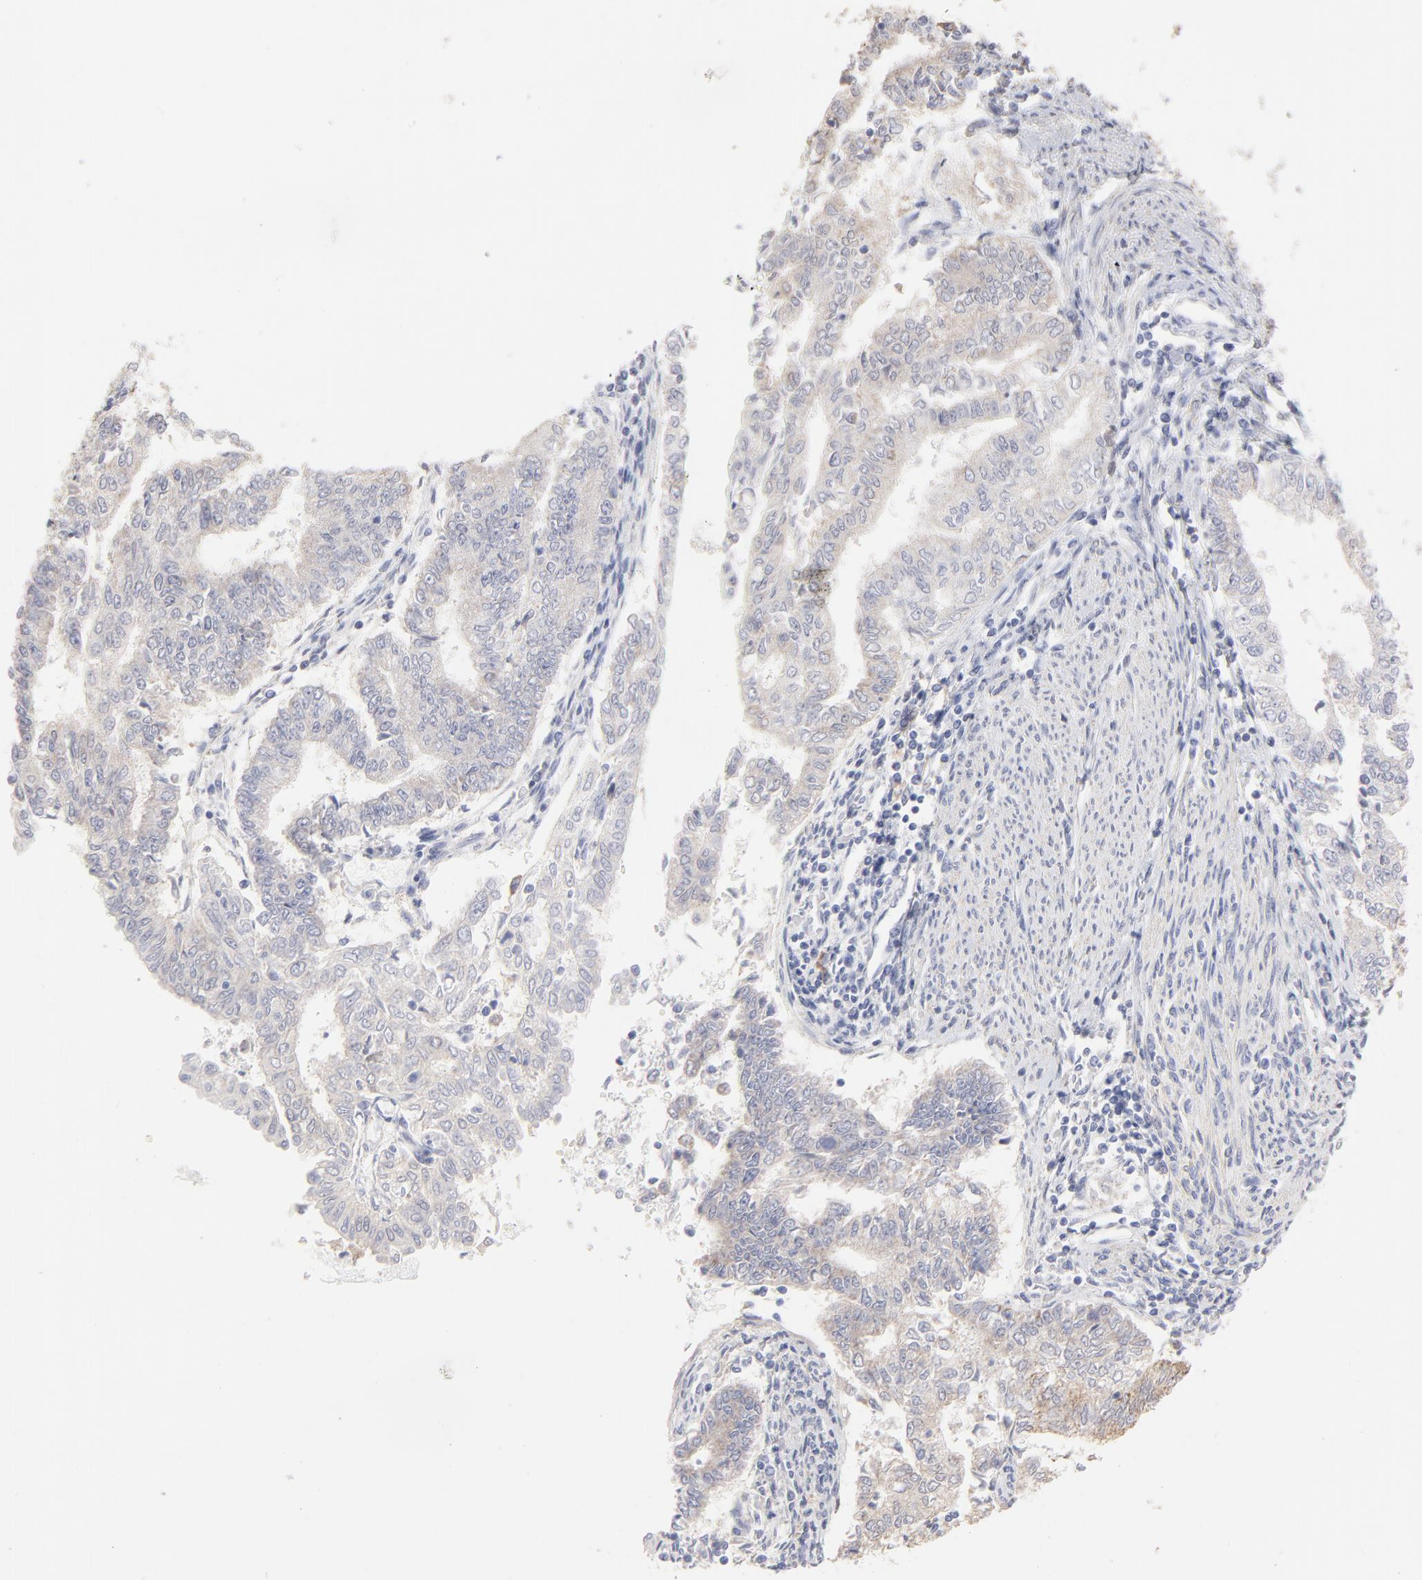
{"staining": {"intensity": "weak", "quantity": ">75%", "location": "cytoplasmic/membranous"}, "tissue": "endometrial cancer", "cell_type": "Tumor cells", "image_type": "cancer", "snomed": [{"axis": "morphology", "description": "Adenocarcinoma, NOS"}, {"axis": "topography", "description": "Endometrium"}], "caption": "Tumor cells reveal low levels of weak cytoplasmic/membranous expression in approximately >75% of cells in human adenocarcinoma (endometrial).", "gene": "TST", "patient": {"sex": "female", "age": 66}}